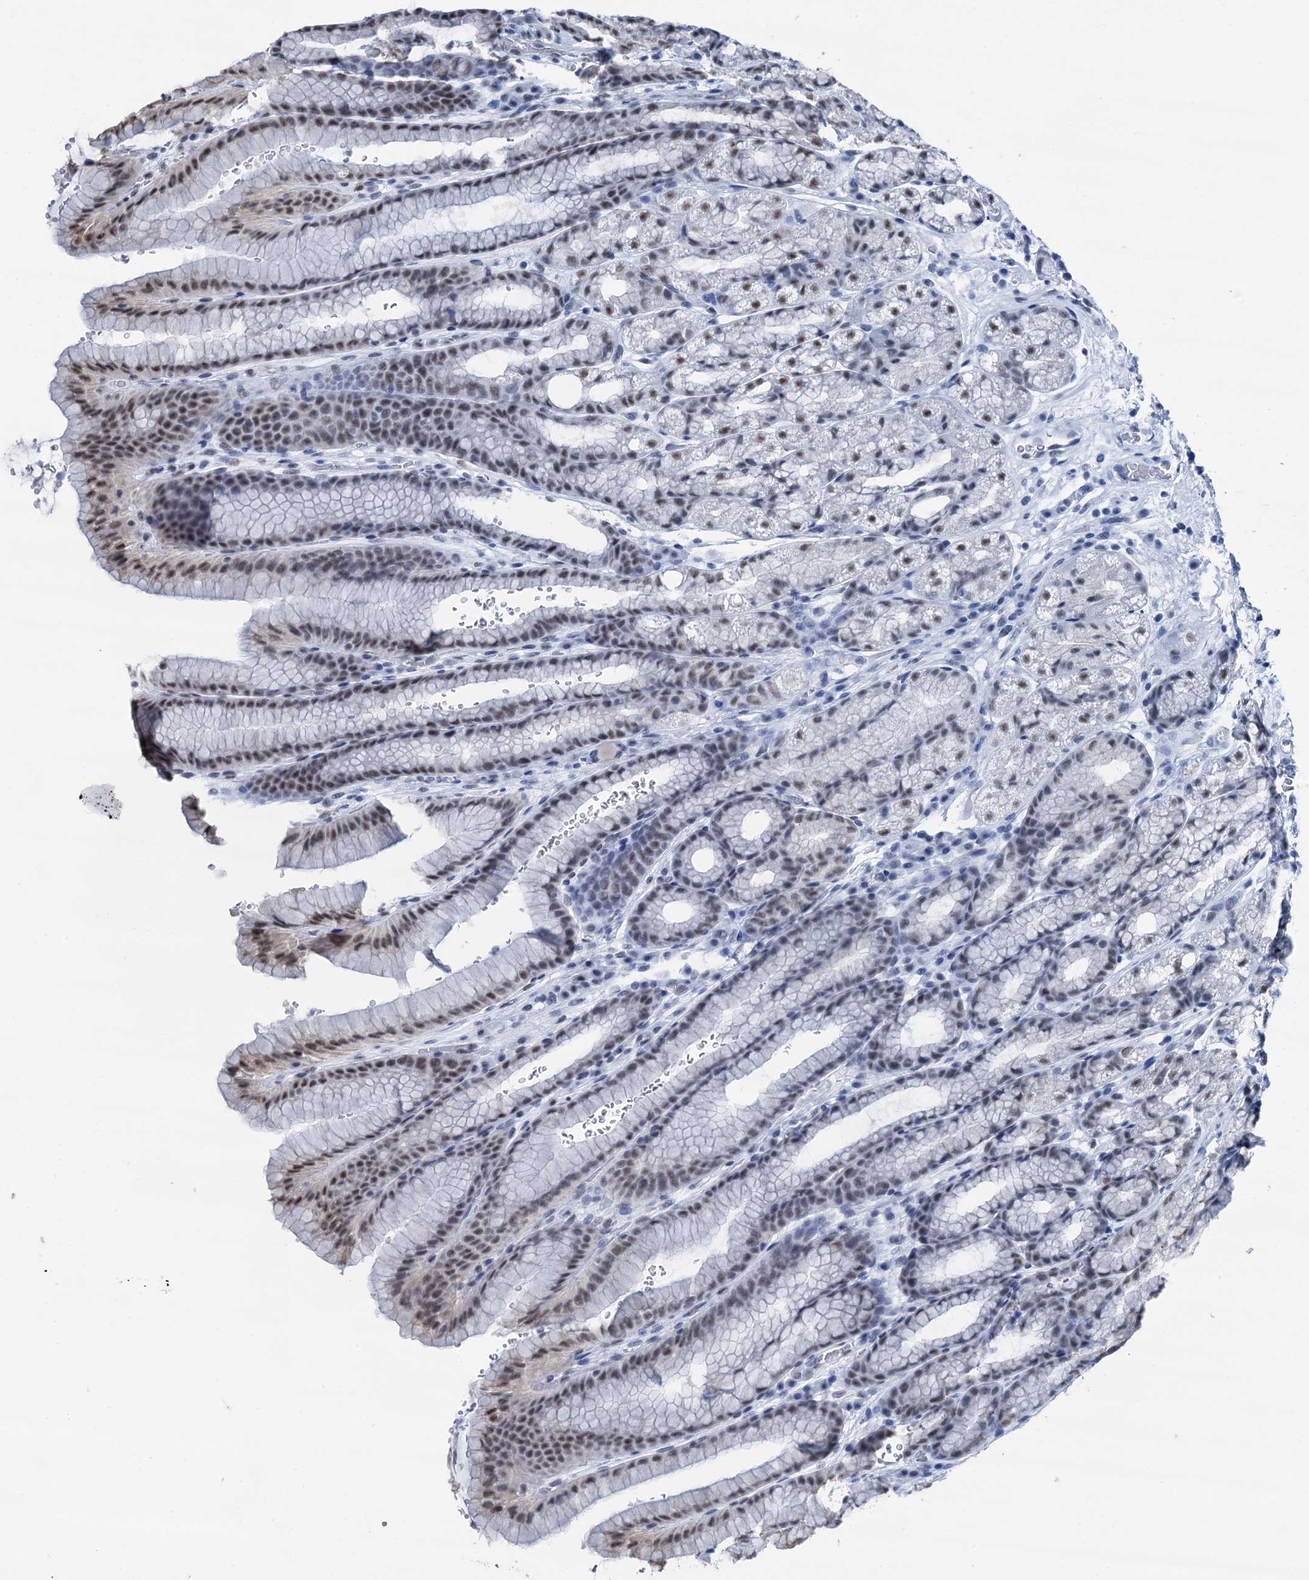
{"staining": {"intensity": "moderate", "quantity": "25%-75%", "location": "nuclear"}, "tissue": "stomach", "cell_type": "Glandular cells", "image_type": "normal", "snomed": [{"axis": "morphology", "description": "Normal tissue, NOS"}, {"axis": "morphology", "description": "Adenocarcinoma, NOS"}, {"axis": "topography", "description": "Stomach"}], "caption": "A micrograph of human stomach stained for a protein shows moderate nuclear brown staining in glandular cells. The protein is shown in brown color, while the nuclei are stained blue.", "gene": "DDX23", "patient": {"sex": "male", "age": 57}}